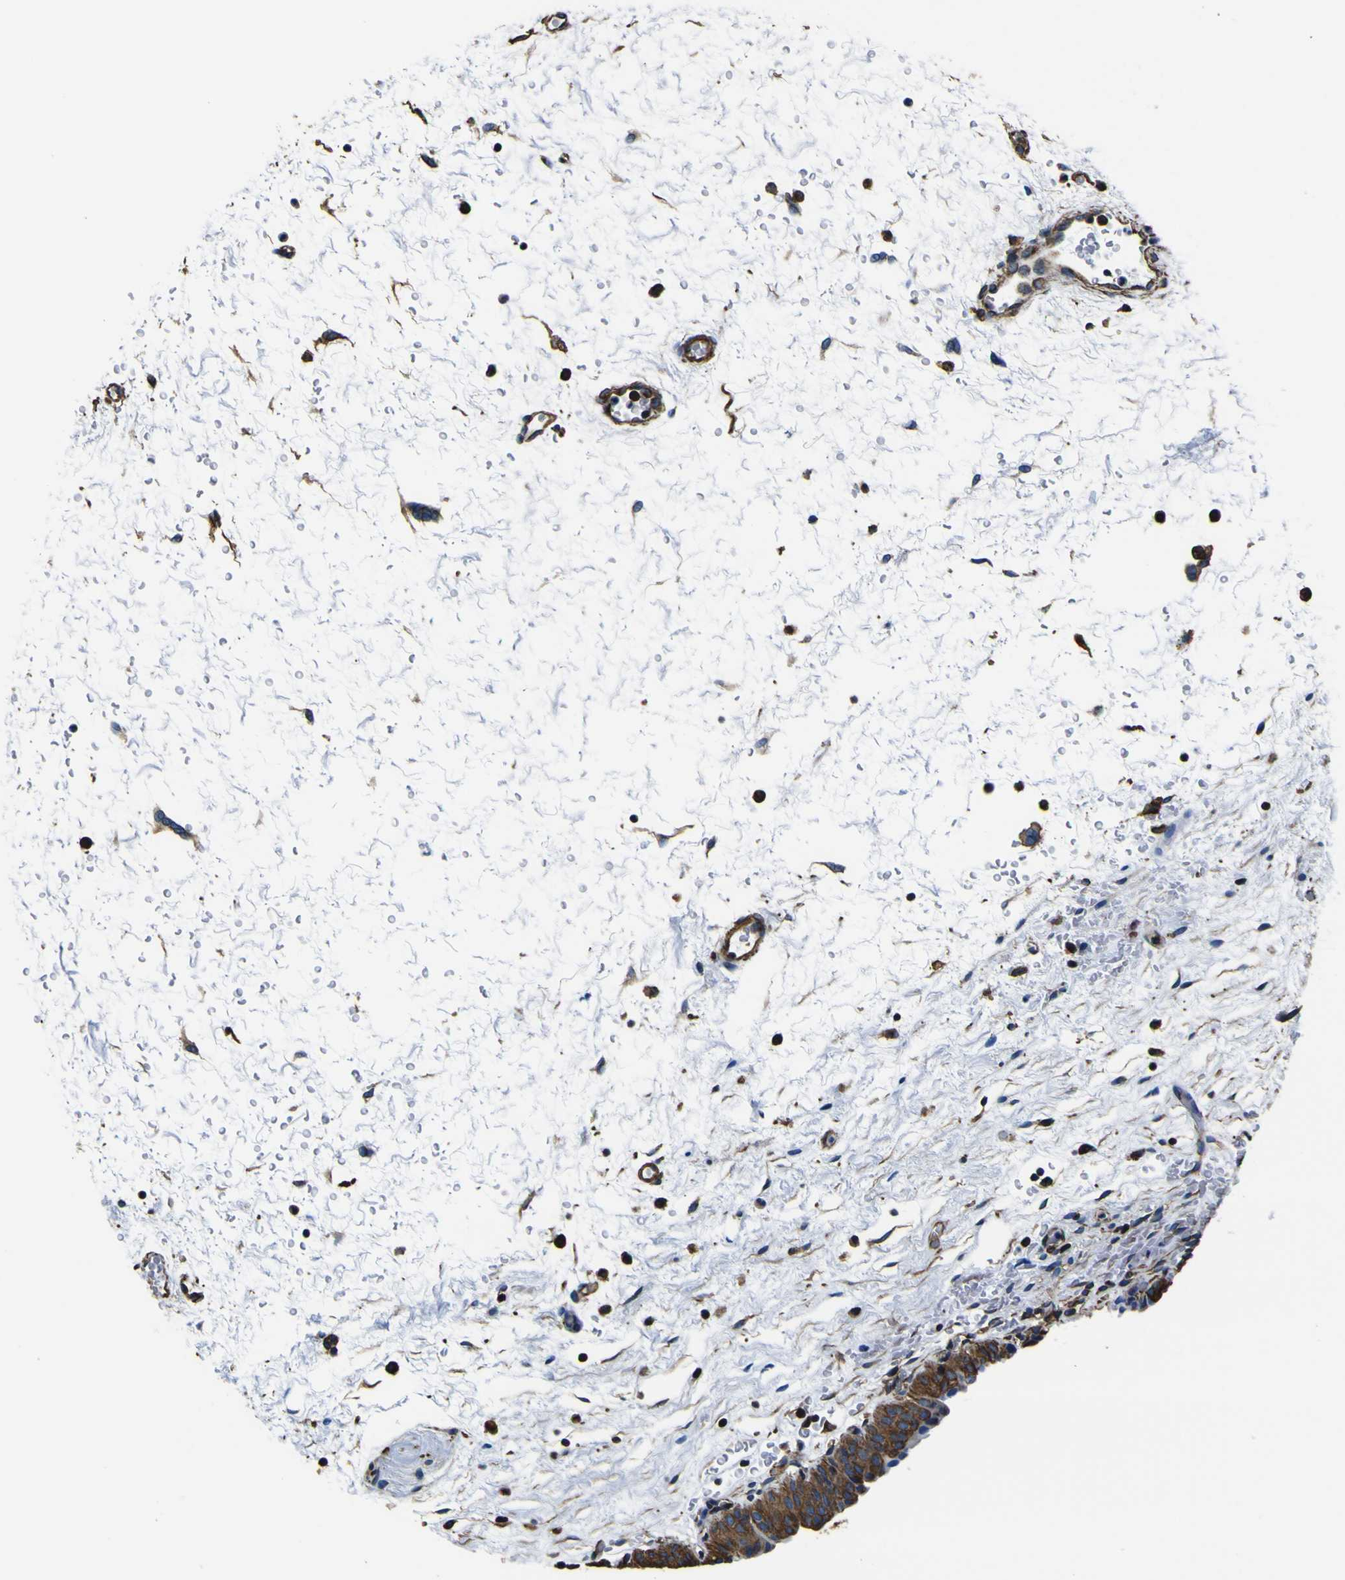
{"staining": {"intensity": "moderate", "quantity": ">75%", "location": "cytoplasmic/membranous"}, "tissue": "urinary bladder", "cell_type": "Urothelial cells", "image_type": "normal", "snomed": [{"axis": "morphology", "description": "Normal tissue, NOS"}, {"axis": "topography", "description": "Urinary bladder"}], "caption": "Immunohistochemistry of unremarkable urinary bladder shows medium levels of moderate cytoplasmic/membranous staining in about >75% of urothelial cells.", "gene": "TUBA1B", "patient": {"sex": "male", "age": 46}}